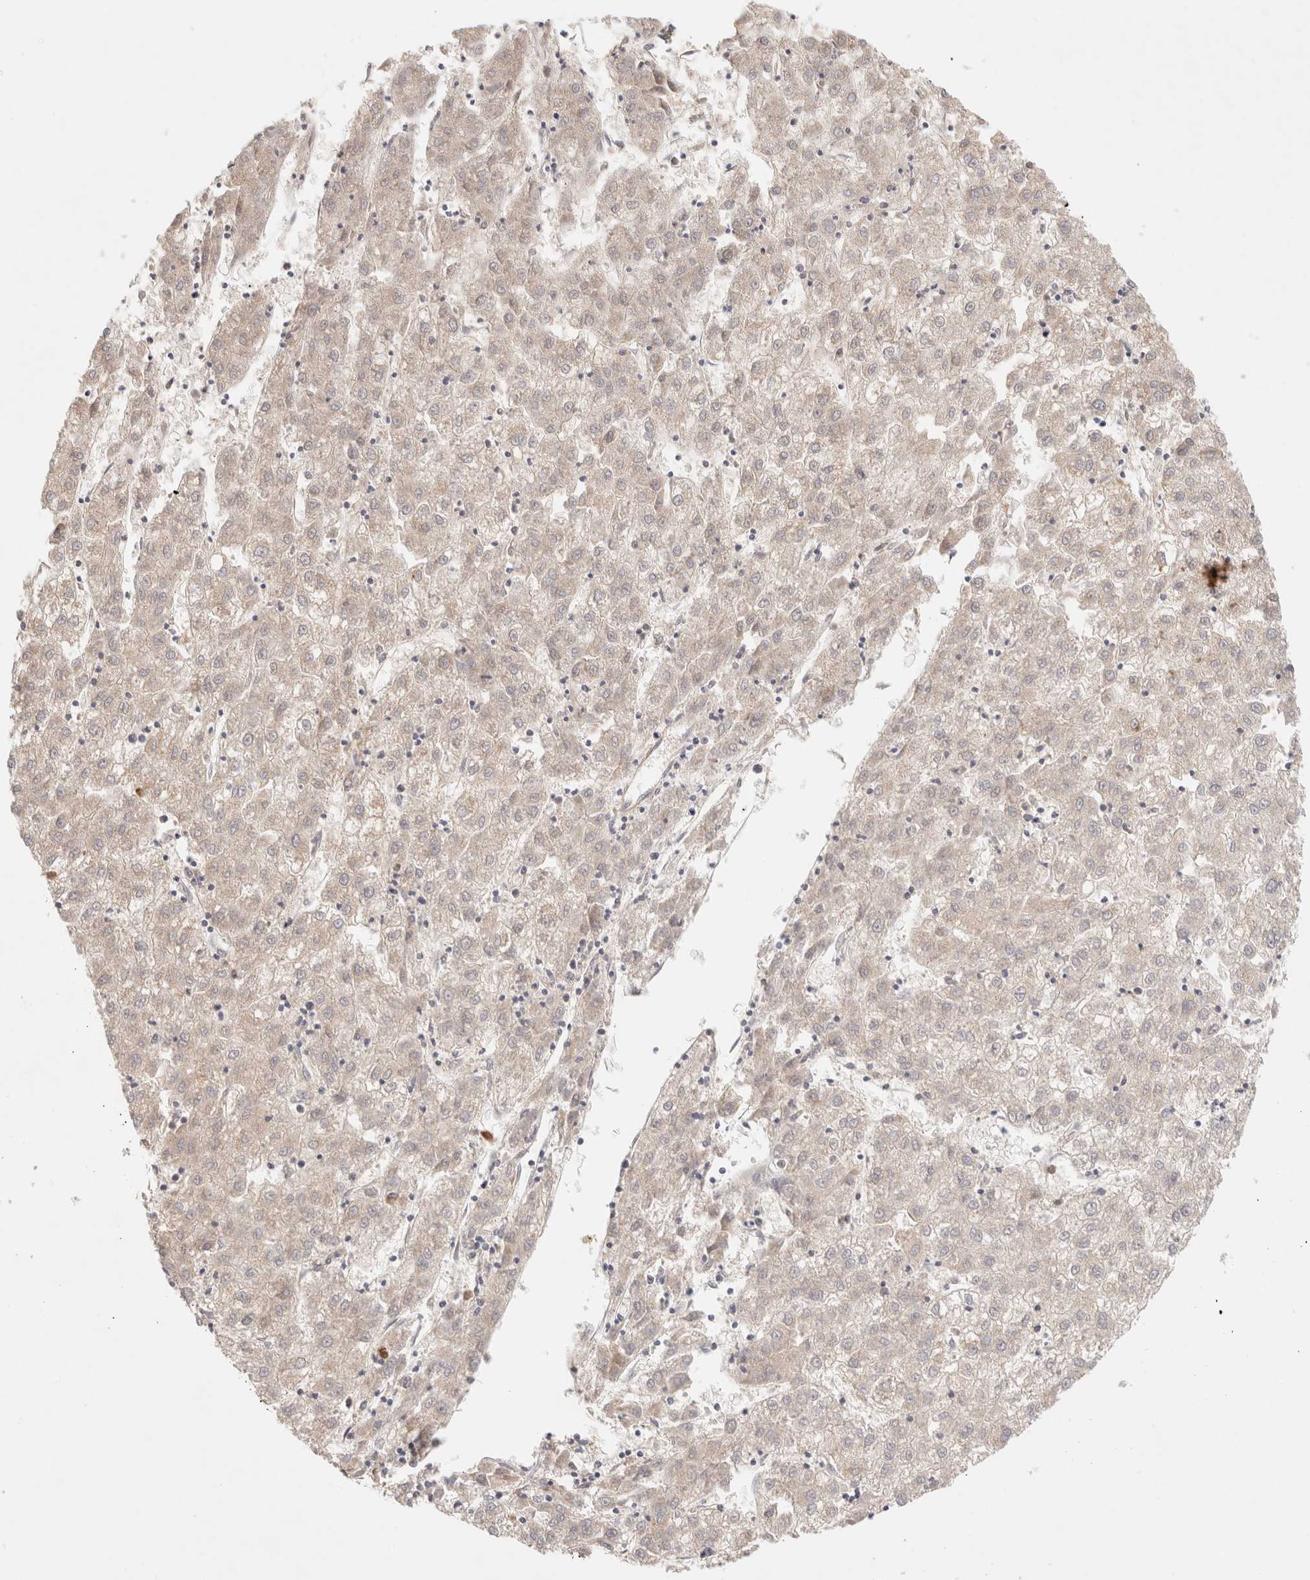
{"staining": {"intensity": "weak", "quantity": "<25%", "location": "cytoplasmic/membranous"}, "tissue": "liver cancer", "cell_type": "Tumor cells", "image_type": "cancer", "snomed": [{"axis": "morphology", "description": "Carcinoma, Hepatocellular, NOS"}, {"axis": "topography", "description": "Liver"}], "caption": "Immunohistochemistry of liver hepatocellular carcinoma demonstrates no staining in tumor cells. (DAB IHC, high magnification).", "gene": "BRPF3", "patient": {"sex": "male", "age": 72}}